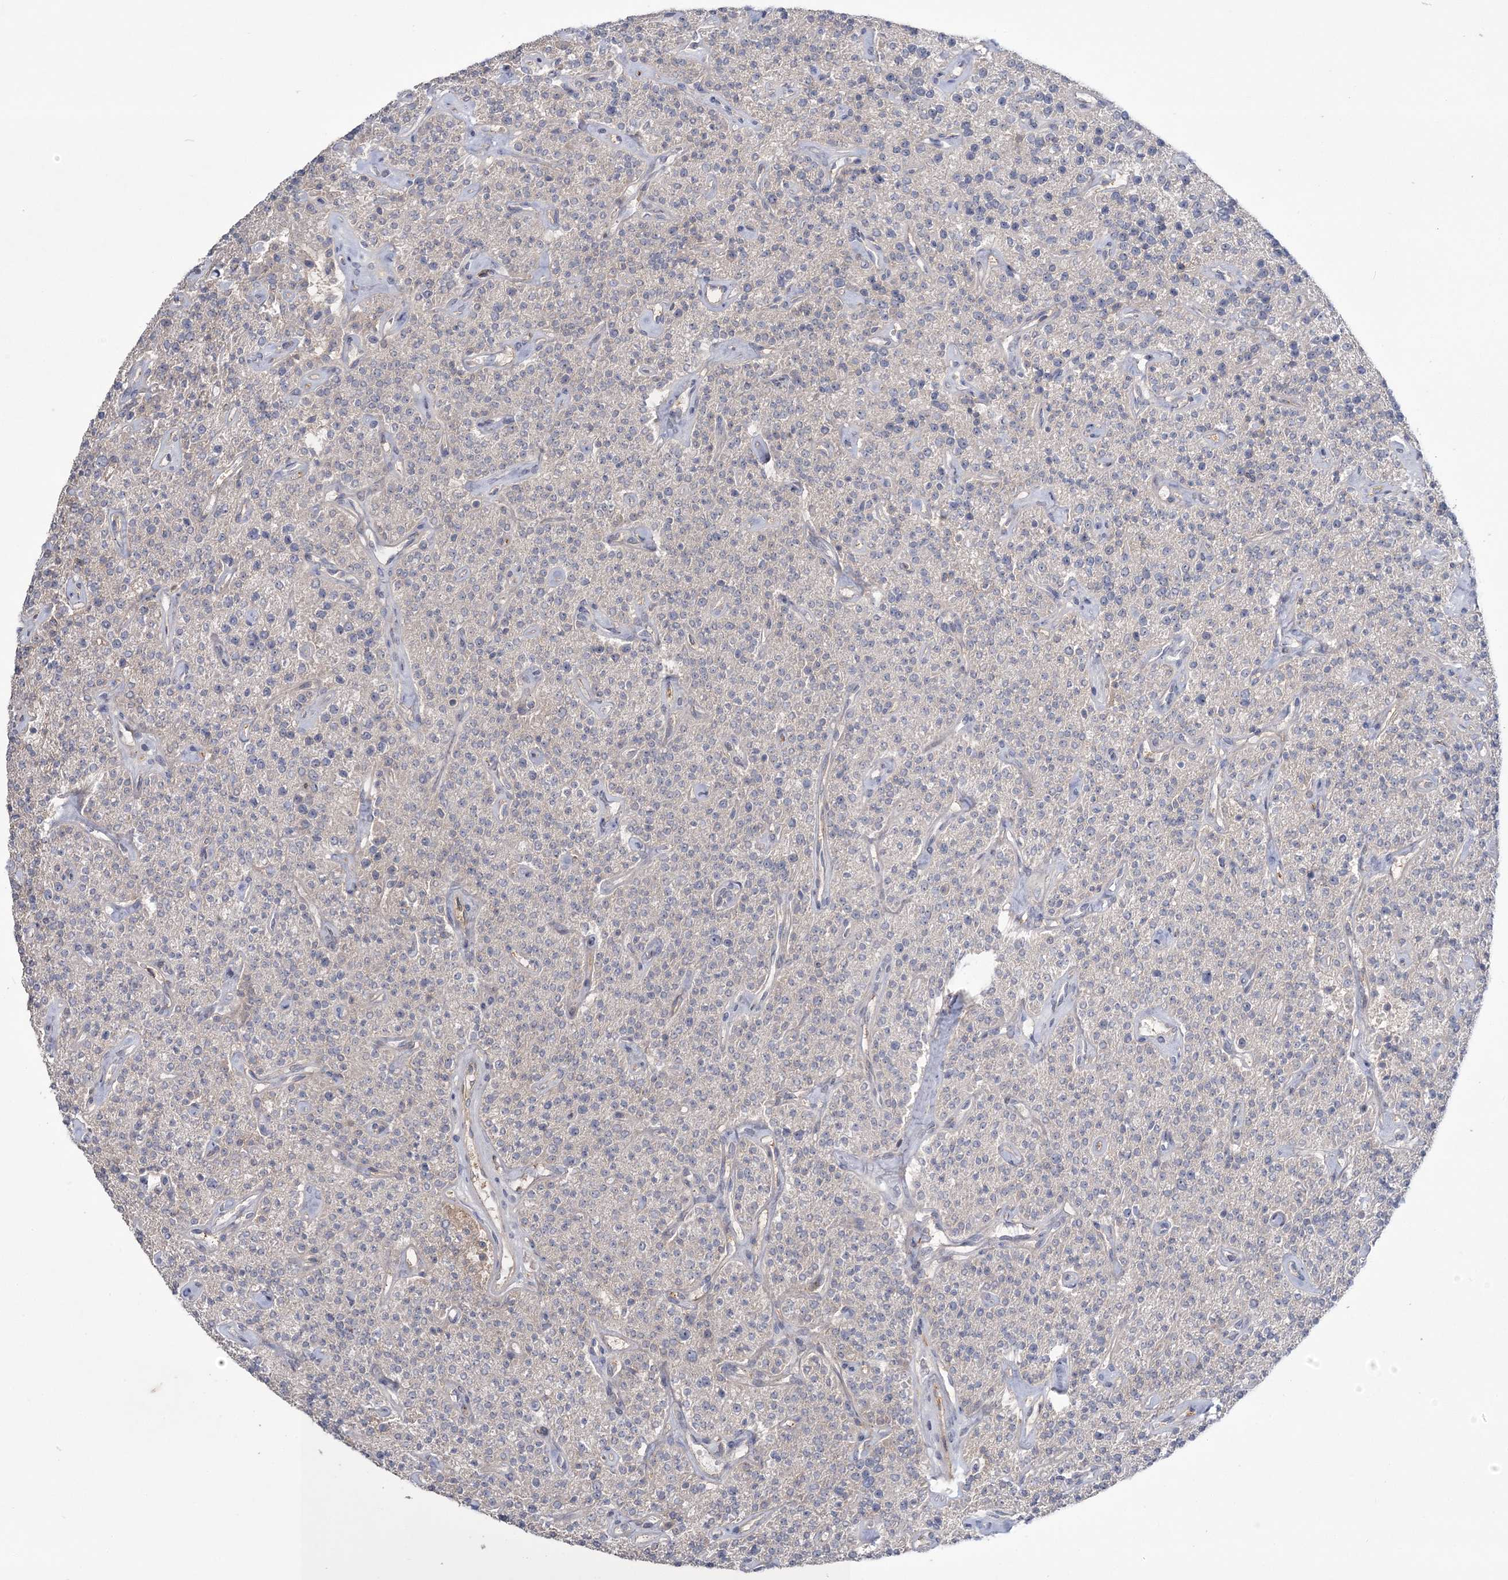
{"staining": {"intensity": "negative", "quantity": "none", "location": "none"}, "tissue": "parathyroid gland", "cell_type": "Glandular cells", "image_type": "normal", "snomed": [{"axis": "morphology", "description": "Normal tissue, NOS"}, {"axis": "topography", "description": "Parathyroid gland"}], "caption": "DAB immunohistochemical staining of unremarkable parathyroid gland demonstrates no significant staining in glandular cells.", "gene": "WBP1L", "patient": {"sex": "male", "age": 46}}